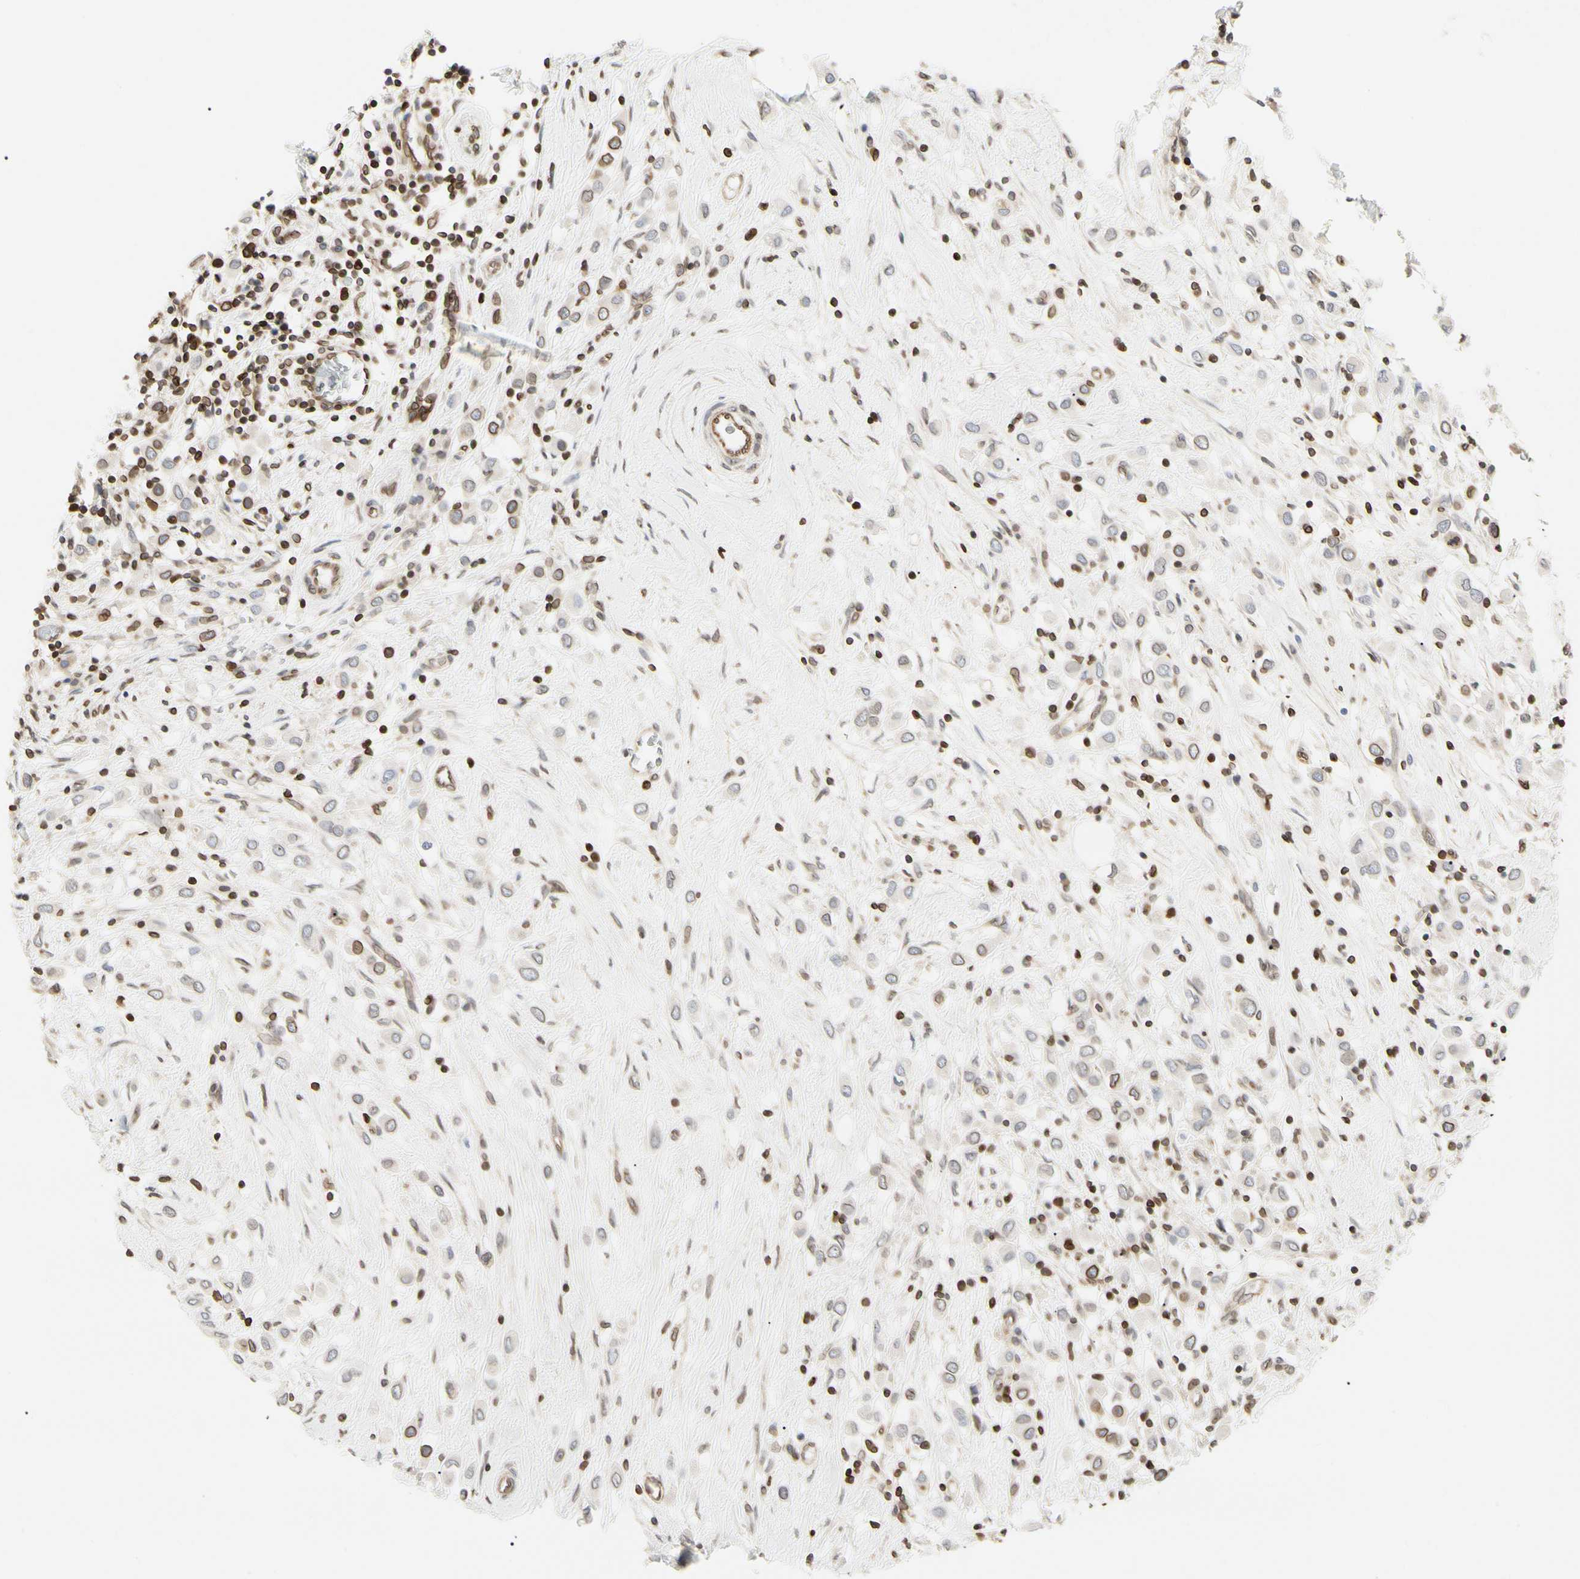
{"staining": {"intensity": "moderate", "quantity": "<25%", "location": "cytoplasmic/membranous,nuclear"}, "tissue": "breast cancer", "cell_type": "Tumor cells", "image_type": "cancer", "snomed": [{"axis": "morphology", "description": "Duct carcinoma"}, {"axis": "topography", "description": "Breast"}], "caption": "Immunohistochemistry photomicrograph of human invasive ductal carcinoma (breast) stained for a protein (brown), which demonstrates low levels of moderate cytoplasmic/membranous and nuclear expression in about <25% of tumor cells.", "gene": "TMPO", "patient": {"sex": "female", "age": 61}}